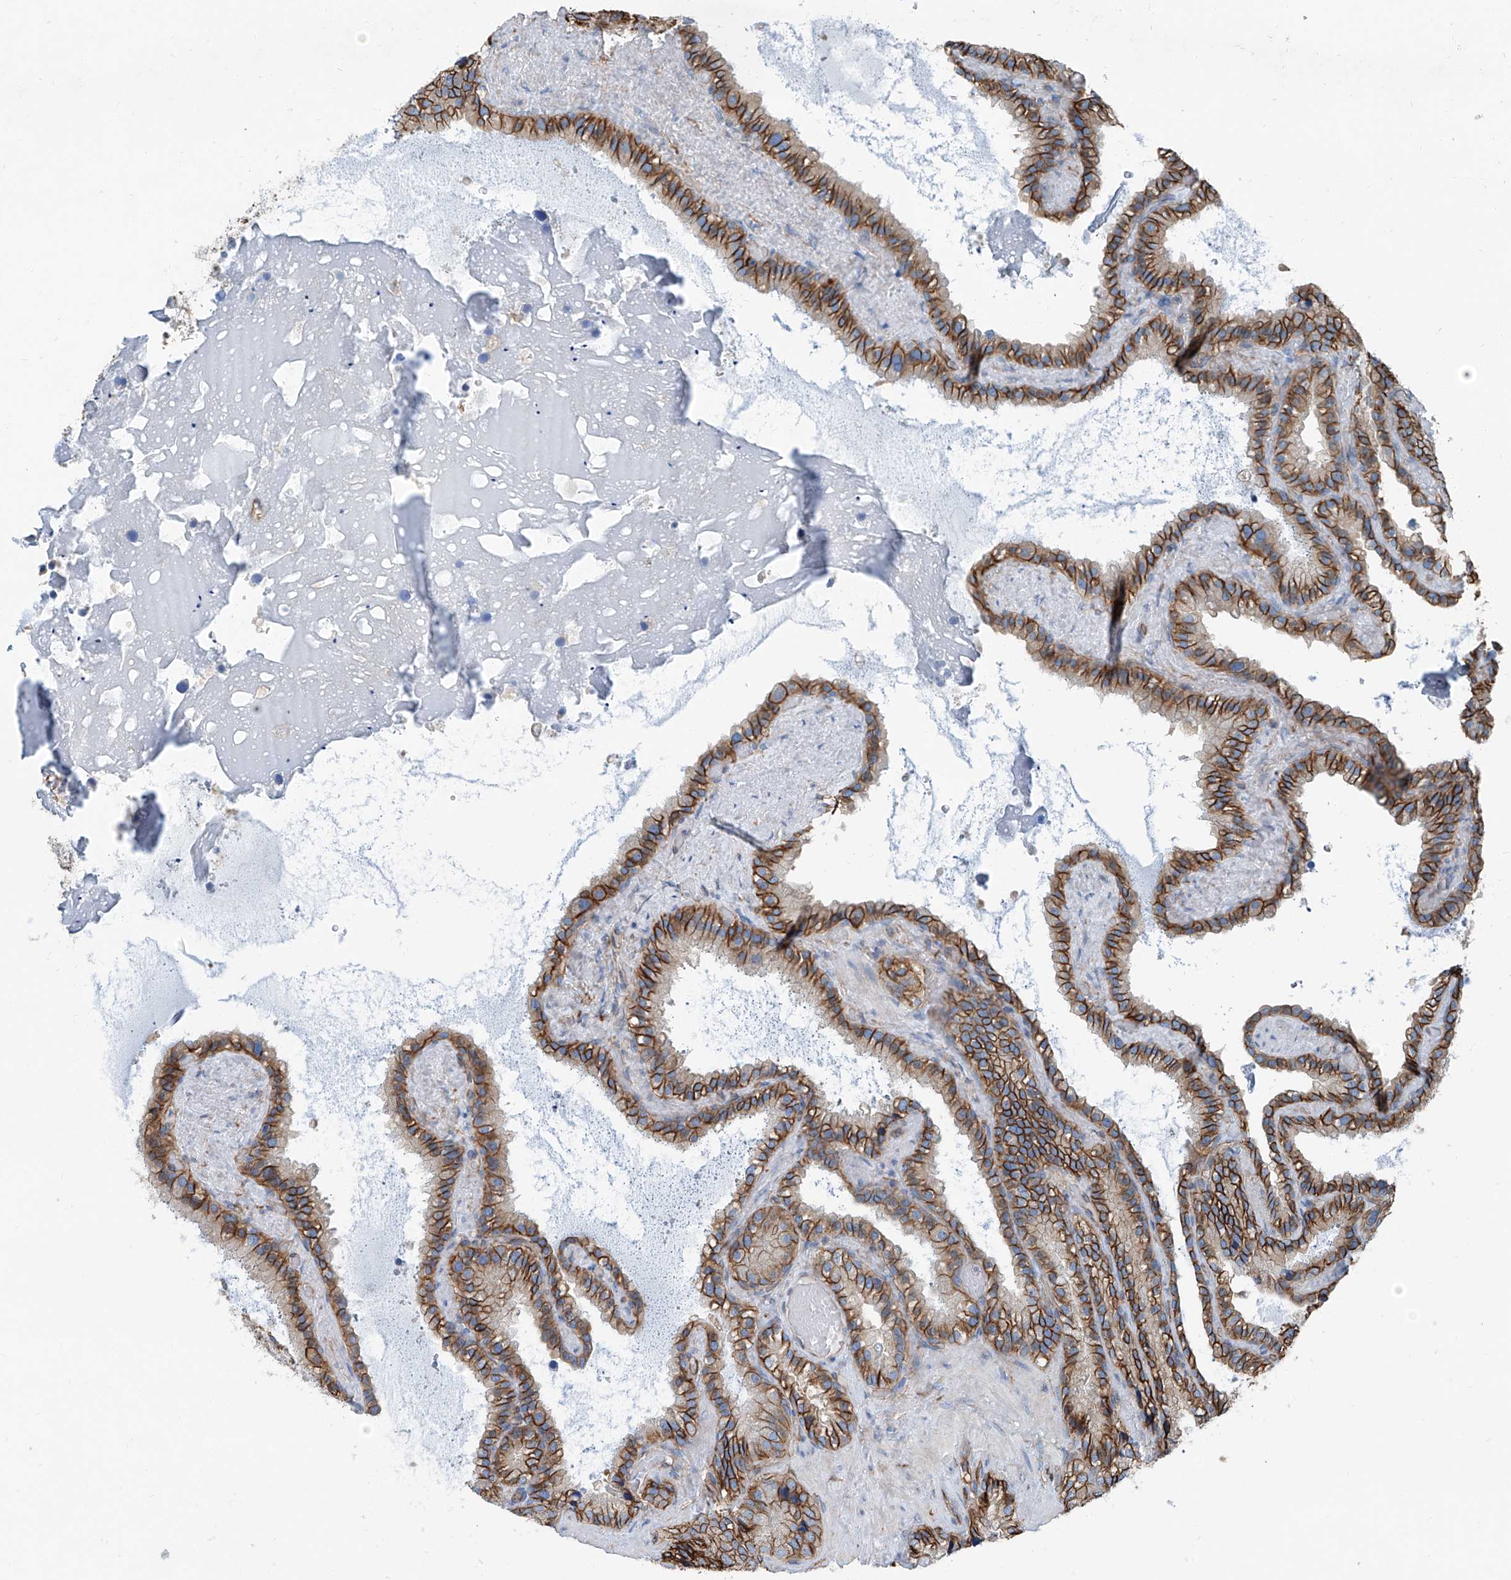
{"staining": {"intensity": "strong", "quantity": ">75%", "location": "cytoplasmic/membranous"}, "tissue": "seminal vesicle", "cell_type": "Glandular cells", "image_type": "normal", "snomed": [{"axis": "morphology", "description": "Normal tissue, NOS"}, {"axis": "topography", "description": "Prostate"}, {"axis": "topography", "description": "Seminal veicle"}], "caption": "An IHC histopathology image of benign tissue is shown. Protein staining in brown labels strong cytoplasmic/membranous positivity in seminal vesicle within glandular cells. (DAB IHC with brightfield microscopy, high magnification).", "gene": "THEMIS2", "patient": {"sex": "male", "age": 68}}